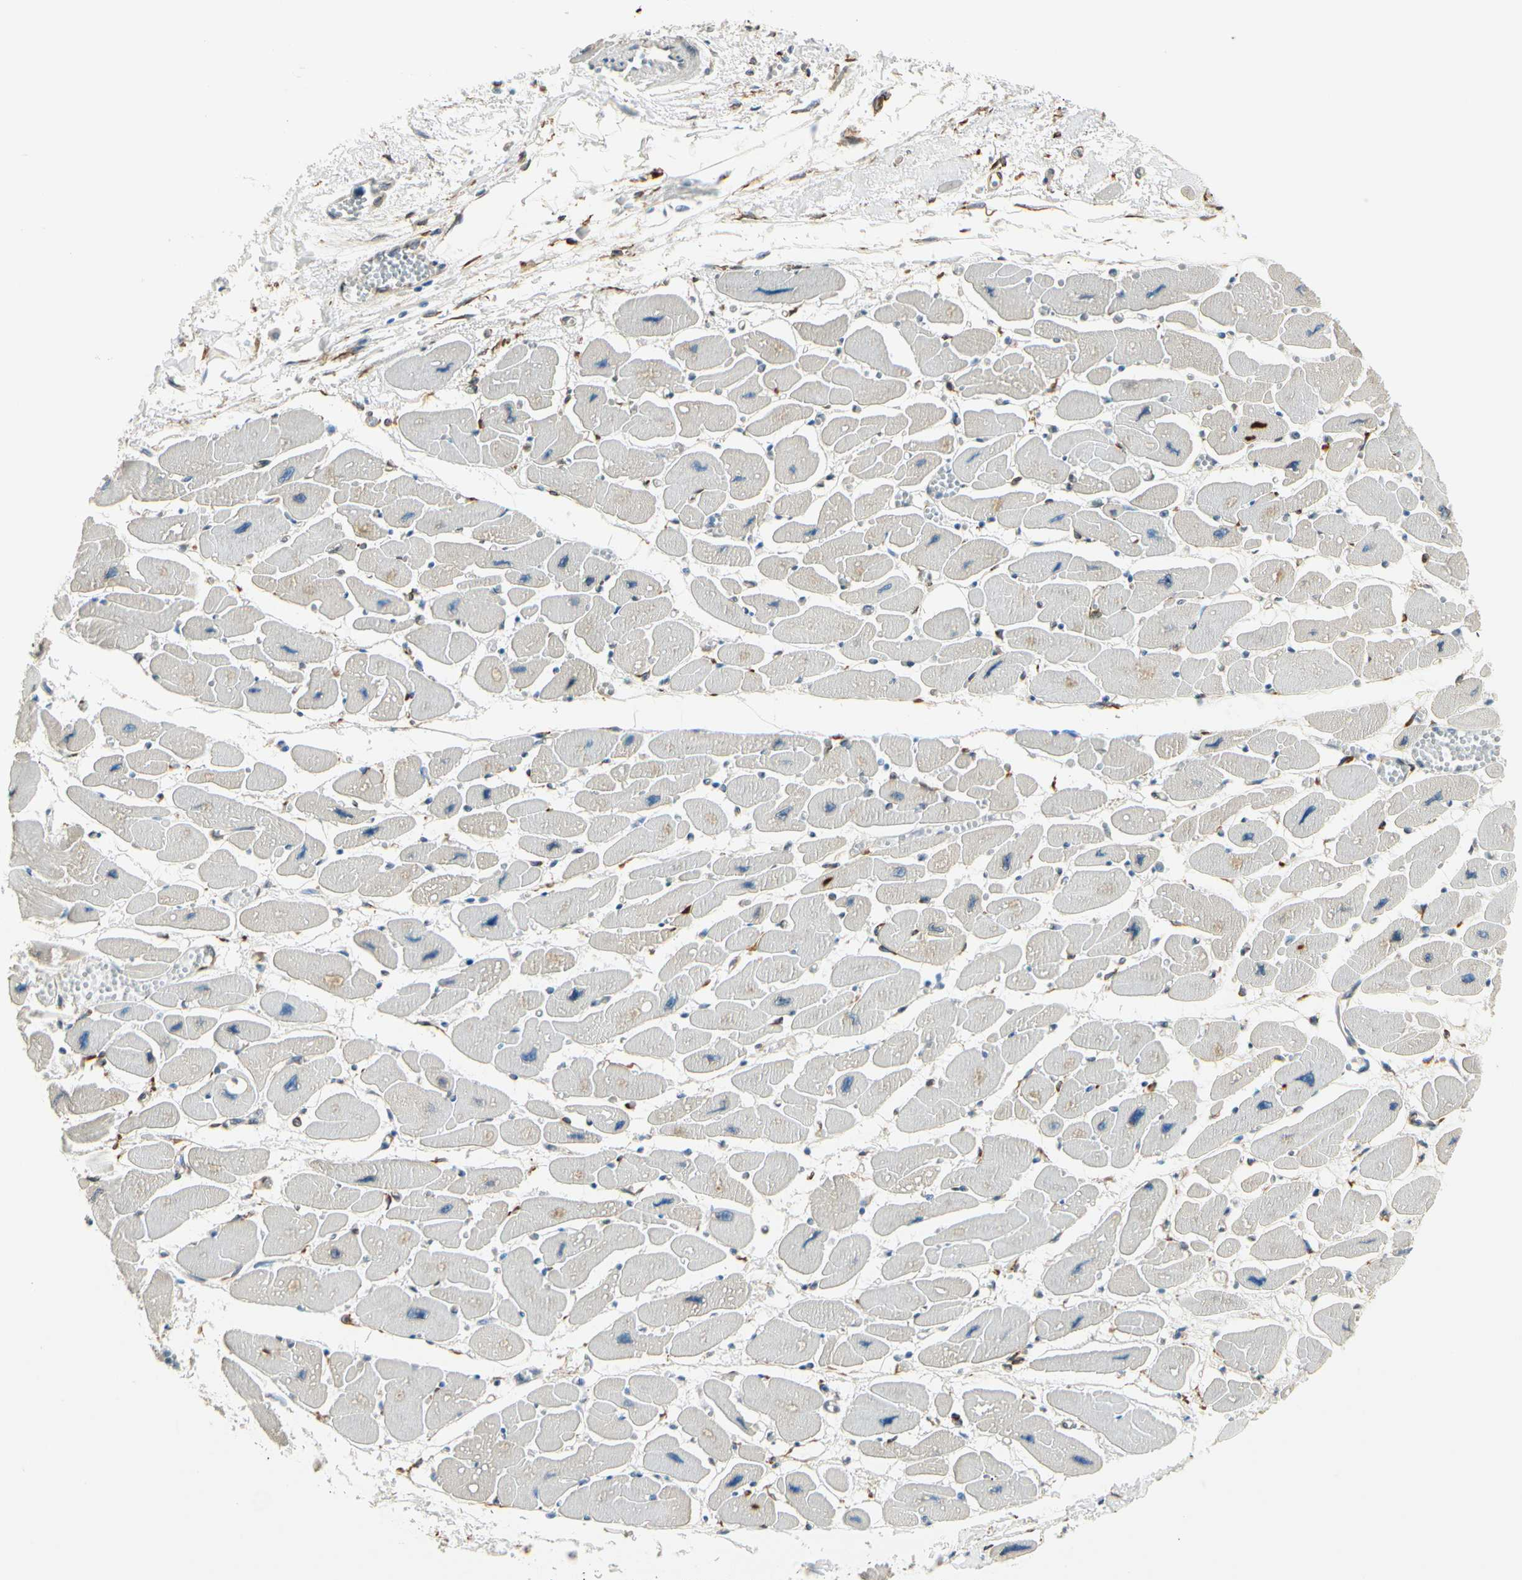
{"staining": {"intensity": "negative", "quantity": "none", "location": "none"}, "tissue": "heart muscle", "cell_type": "Cardiomyocytes", "image_type": "normal", "snomed": [{"axis": "morphology", "description": "Normal tissue, NOS"}, {"axis": "topography", "description": "Heart"}], "caption": "Immunohistochemistry of normal heart muscle shows no expression in cardiomyocytes. Nuclei are stained in blue.", "gene": "FKBP7", "patient": {"sex": "female", "age": 54}}